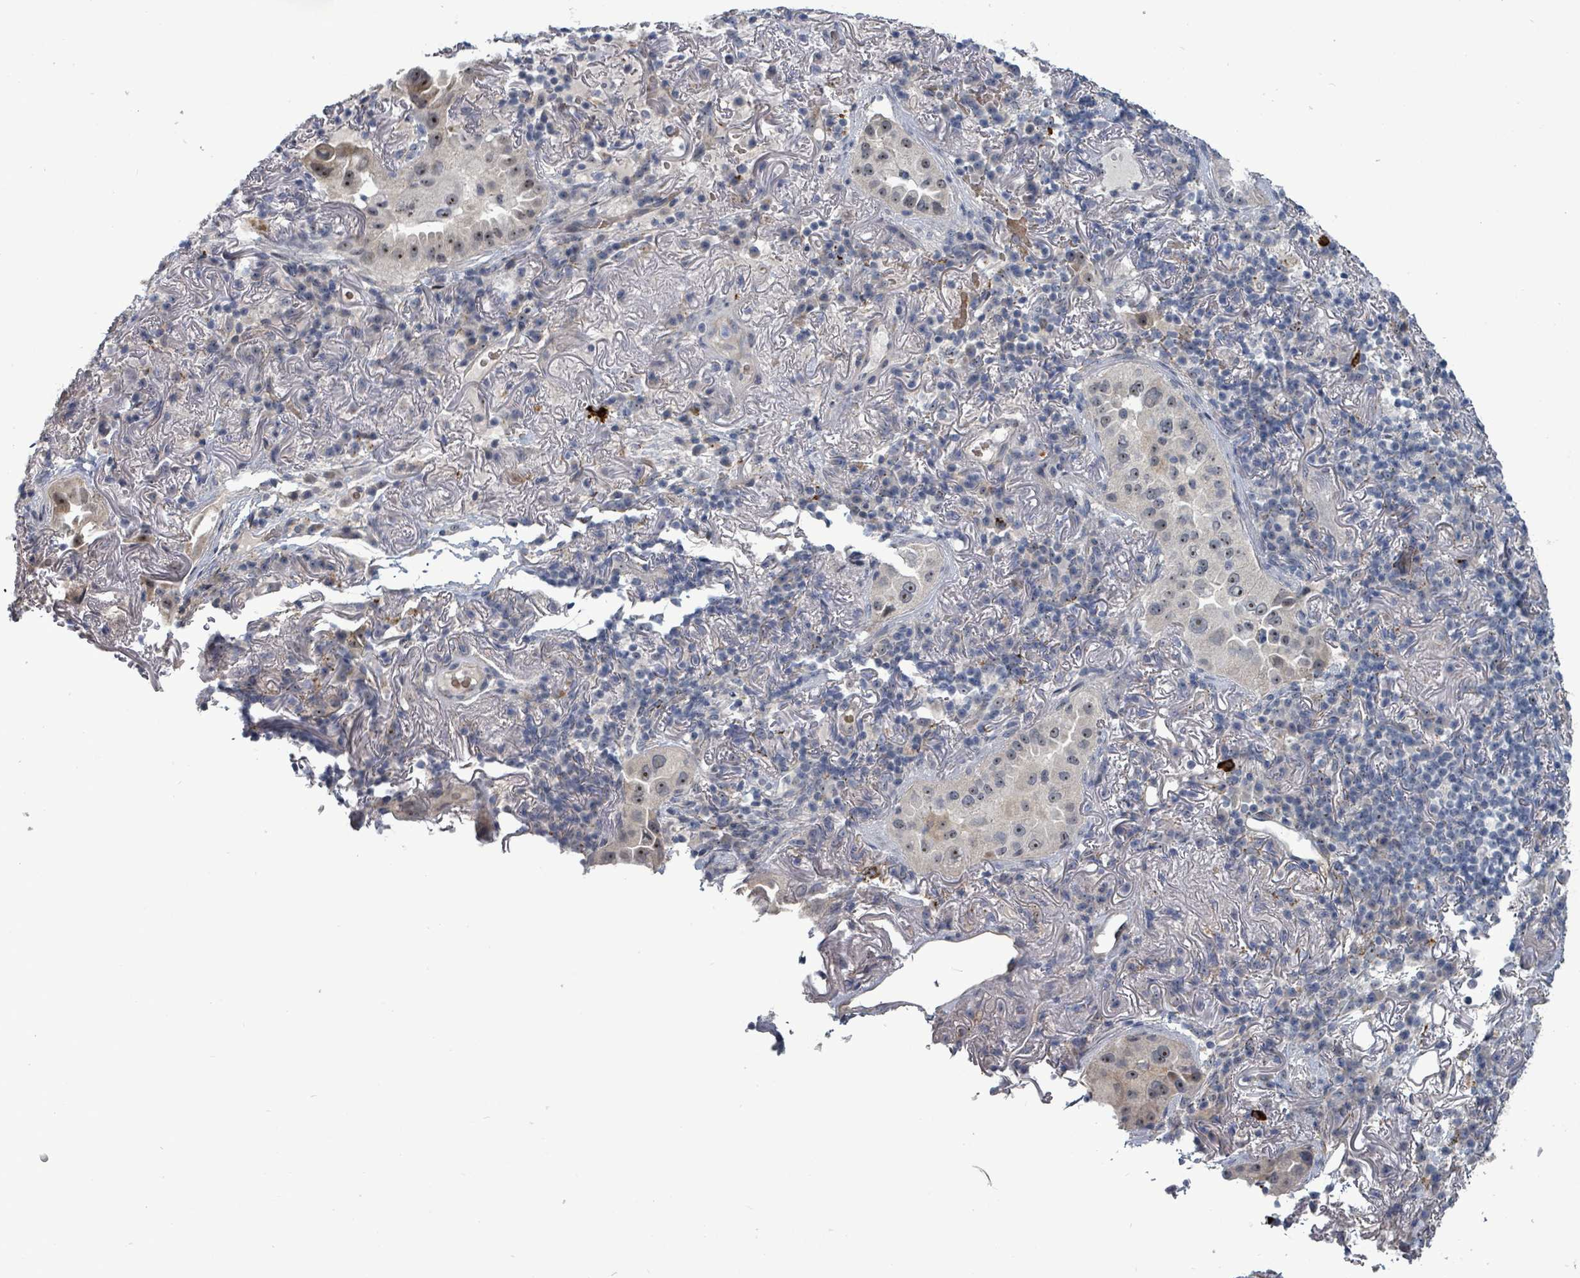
{"staining": {"intensity": "moderate", "quantity": "25%-75%", "location": "nuclear"}, "tissue": "lung cancer", "cell_type": "Tumor cells", "image_type": "cancer", "snomed": [{"axis": "morphology", "description": "Adenocarcinoma, NOS"}, {"axis": "topography", "description": "Lung"}], "caption": "Tumor cells display medium levels of moderate nuclear expression in approximately 25%-75% of cells in human lung cancer.", "gene": "TRDMT1", "patient": {"sex": "female", "age": 69}}